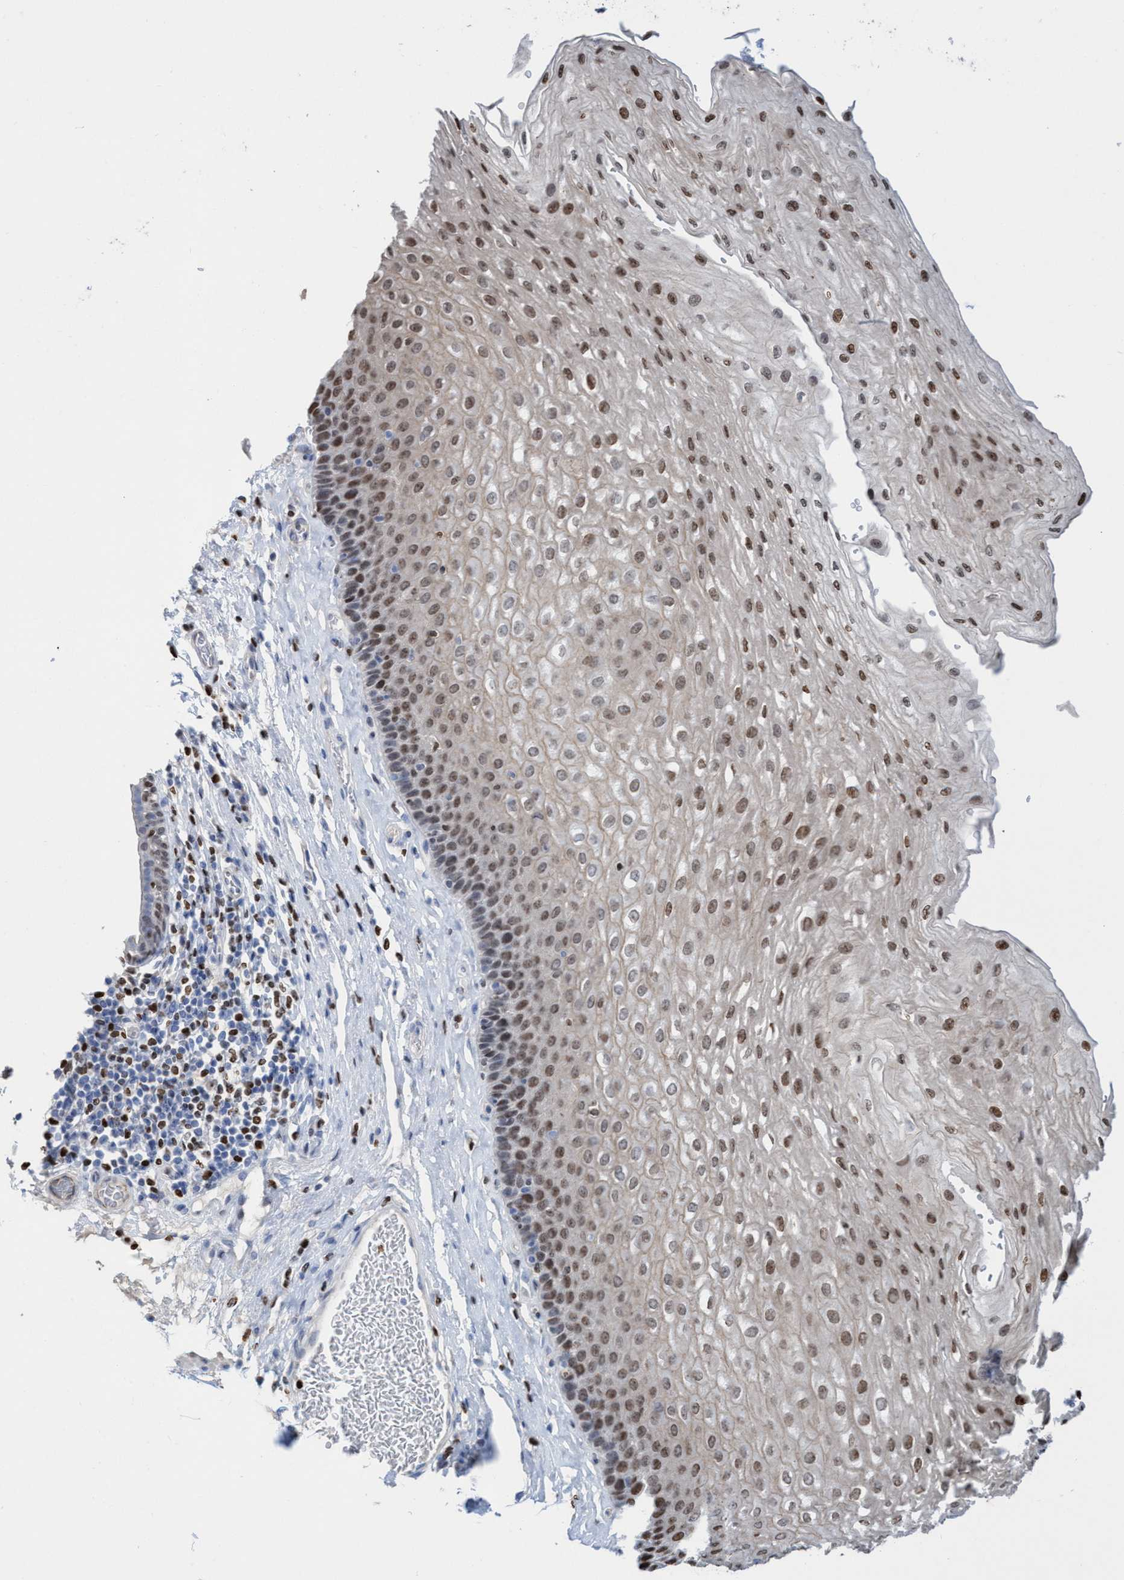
{"staining": {"intensity": "moderate", "quantity": ">75%", "location": "nuclear"}, "tissue": "esophagus", "cell_type": "Squamous epithelial cells", "image_type": "normal", "snomed": [{"axis": "morphology", "description": "Normal tissue, NOS"}, {"axis": "topography", "description": "Esophagus"}], "caption": "Human esophagus stained for a protein (brown) exhibits moderate nuclear positive positivity in approximately >75% of squamous epithelial cells.", "gene": "CBX2", "patient": {"sex": "female", "age": 66}}